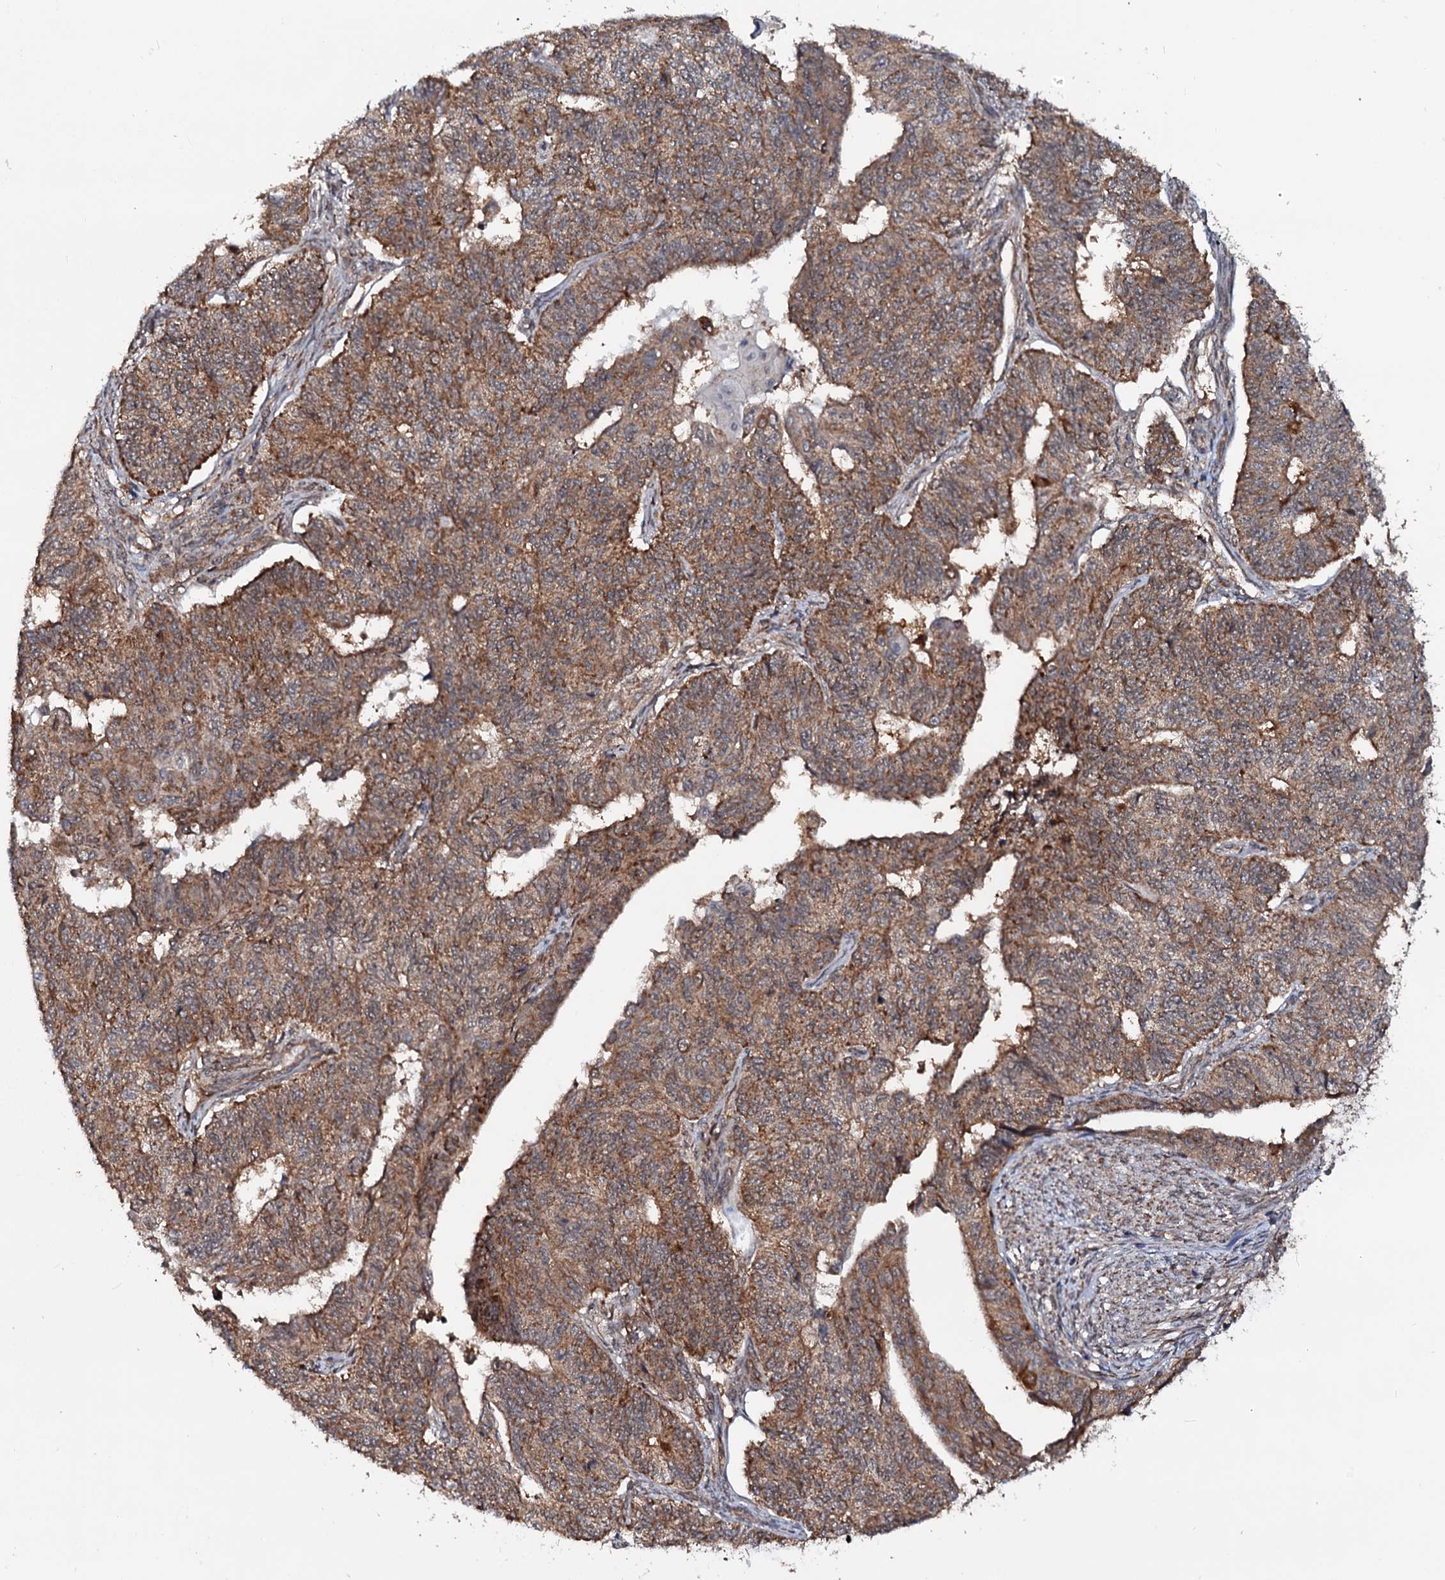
{"staining": {"intensity": "moderate", "quantity": ">75%", "location": "cytoplasmic/membranous"}, "tissue": "endometrial cancer", "cell_type": "Tumor cells", "image_type": "cancer", "snomed": [{"axis": "morphology", "description": "Adenocarcinoma, NOS"}, {"axis": "topography", "description": "Endometrium"}], "caption": "IHC image of human adenocarcinoma (endometrial) stained for a protein (brown), which demonstrates medium levels of moderate cytoplasmic/membranous positivity in about >75% of tumor cells.", "gene": "CEP76", "patient": {"sex": "female", "age": 32}}